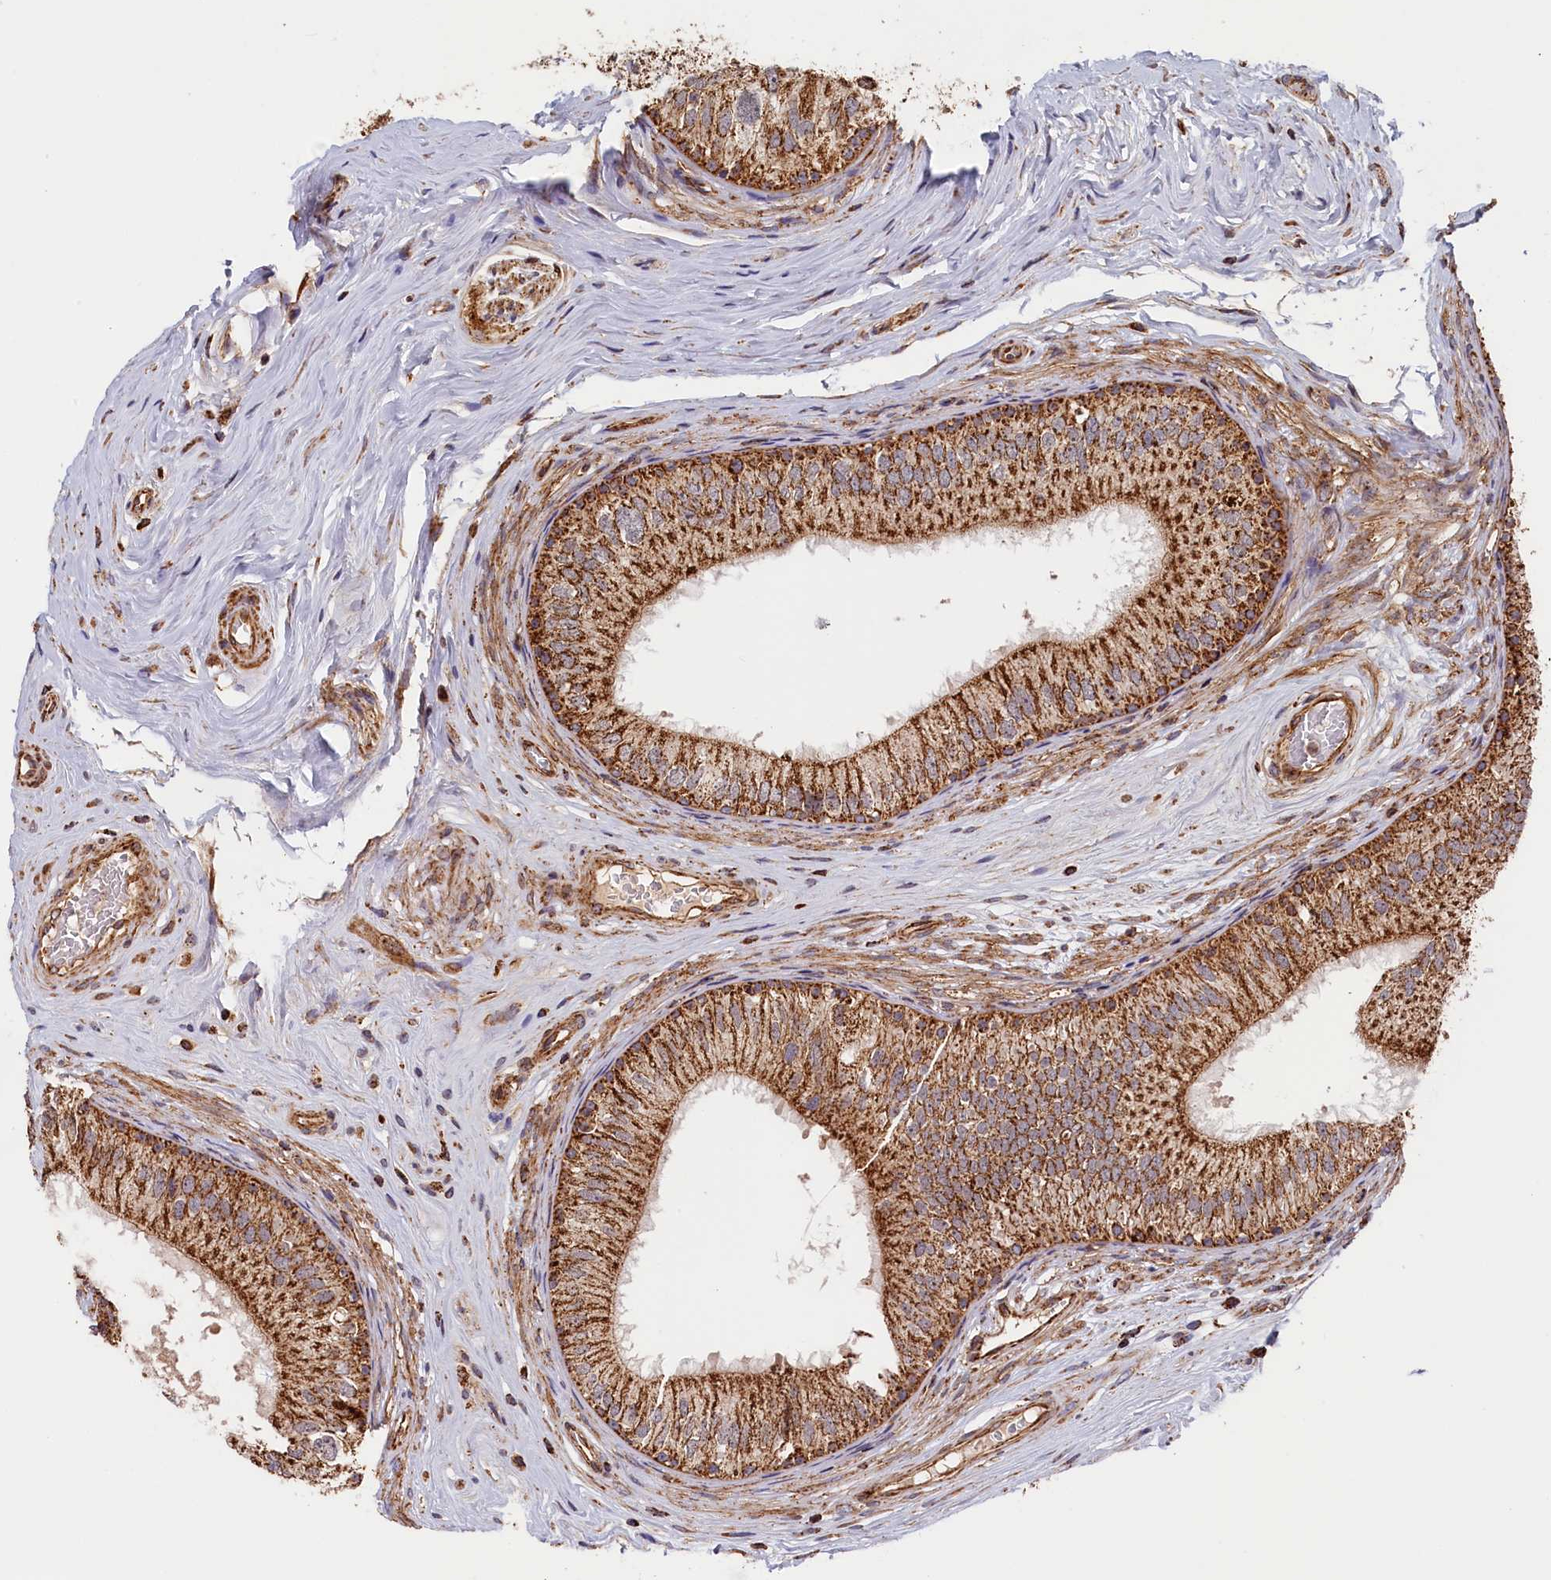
{"staining": {"intensity": "strong", "quantity": ">75%", "location": "cytoplasmic/membranous"}, "tissue": "epididymis", "cell_type": "Glandular cells", "image_type": "normal", "snomed": [{"axis": "morphology", "description": "Normal tissue, NOS"}, {"axis": "topography", "description": "Epididymis"}], "caption": "Brown immunohistochemical staining in unremarkable epididymis exhibits strong cytoplasmic/membranous staining in about >75% of glandular cells. Nuclei are stained in blue.", "gene": "MACROD1", "patient": {"sex": "male", "age": 33}}